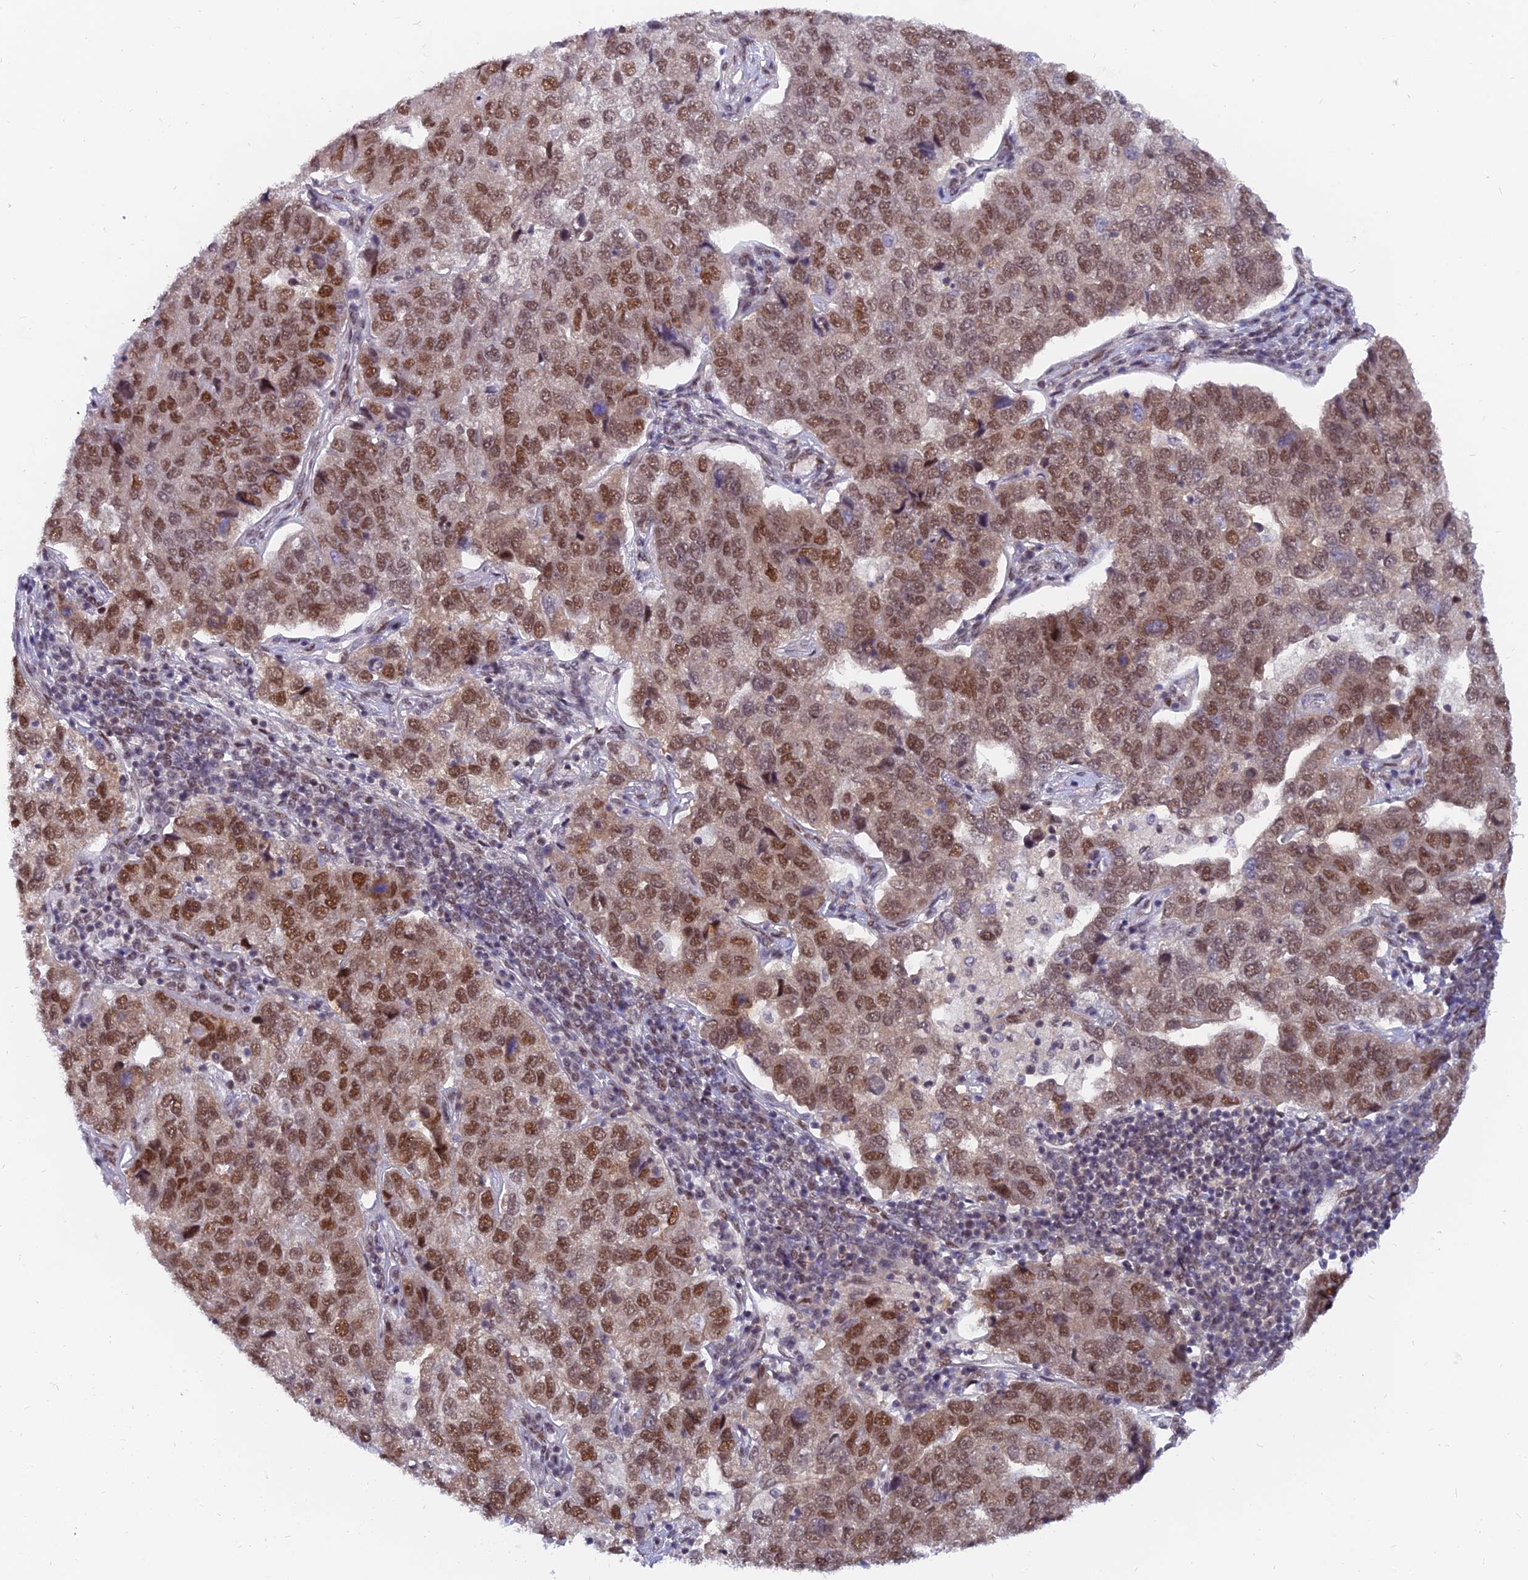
{"staining": {"intensity": "moderate", "quantity": ">75%", "location": "nuclear"}, "tissue": "pancreatic cancer", "cell_type": "Tumor cells", "image_type": "cancer", "snomed": [{"axis": "morphology", "description": "Adenocarcinoma, NOS"}, {"axis": "topography", "description": "Pancreas"}], "caption": "Pancreatic cancer stained with immunohistochemistry displays moderate nuclear expression in about >75% of tumor cells. (DAB = brown stain, brightfield microscopy at high magnification).", "gene": "DPY30", "patient": {"sex": "female", "age": 61}}